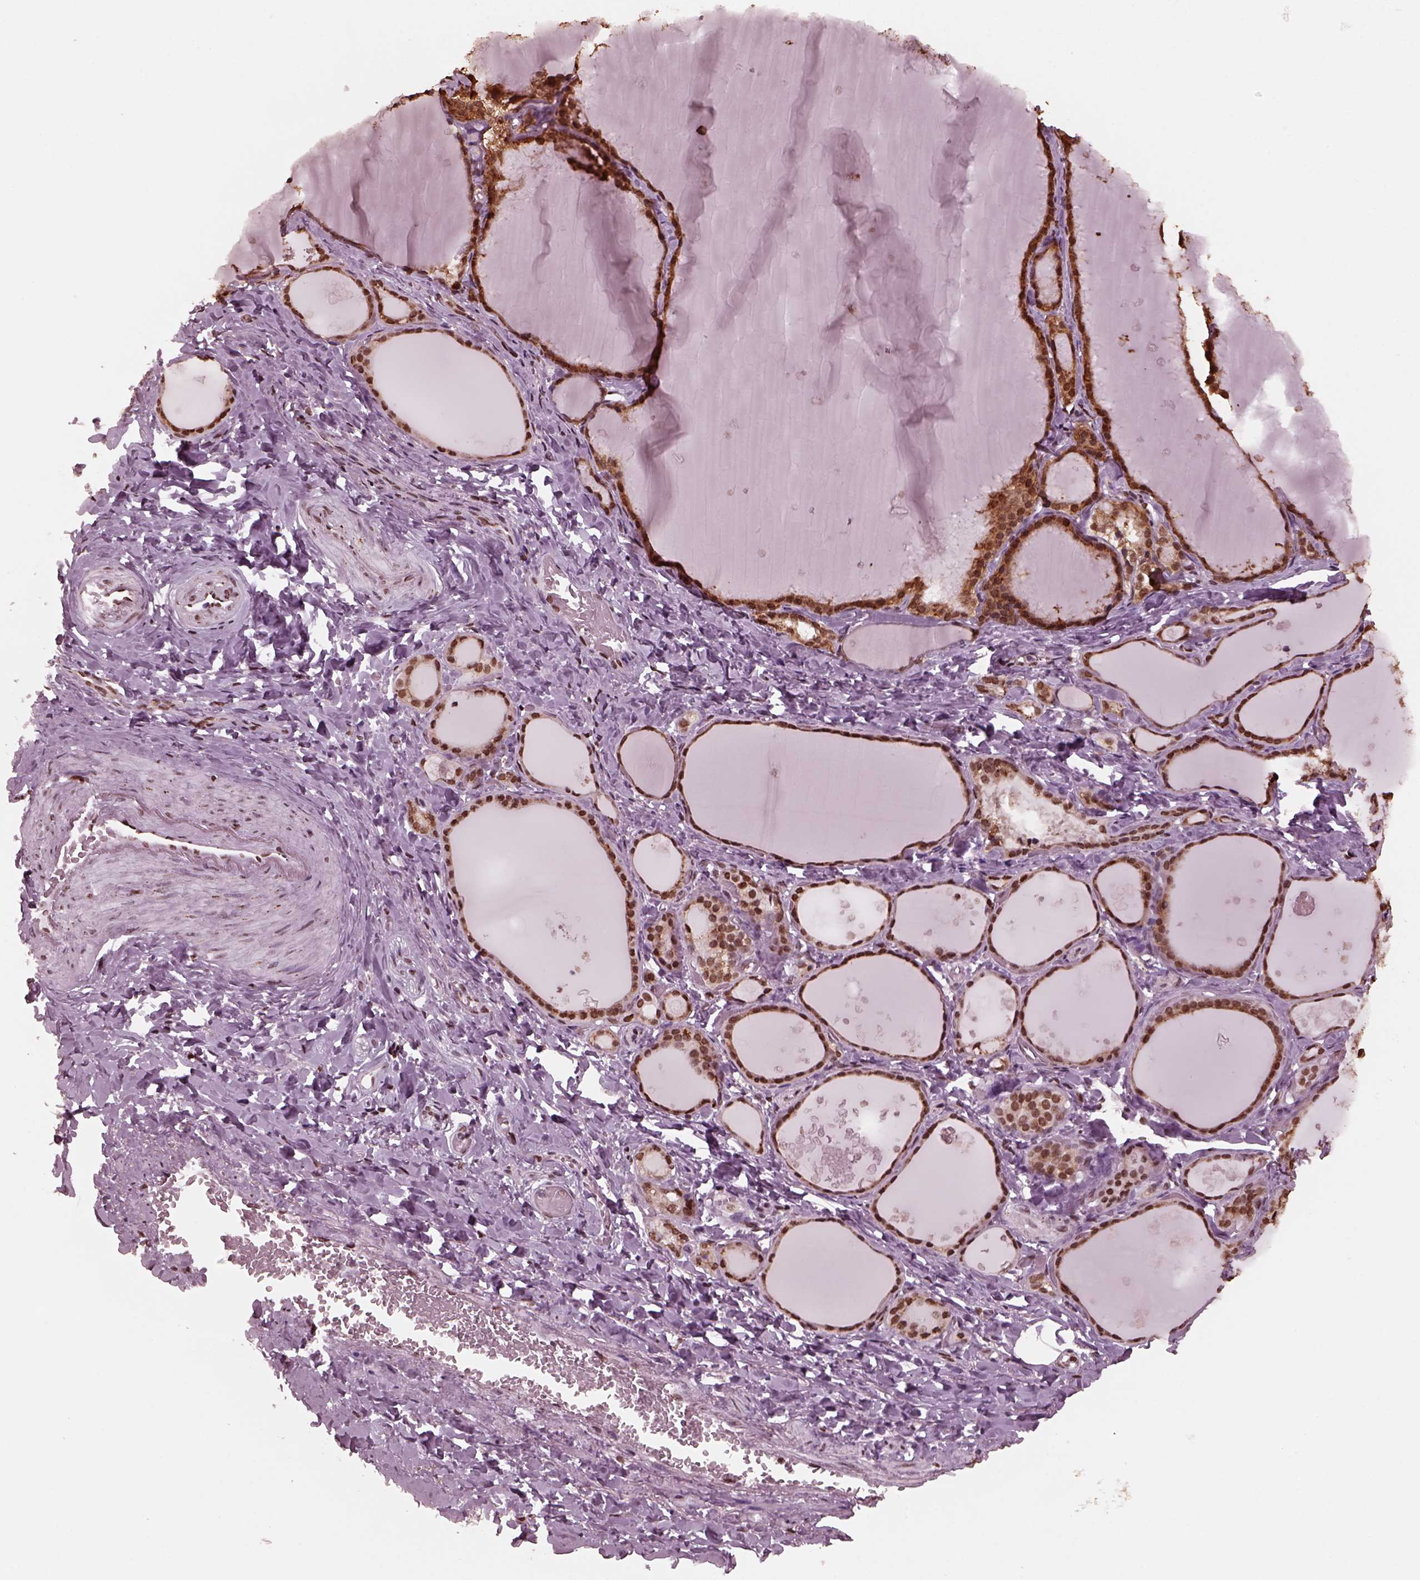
{"staining": {"intensity": "strong", "quantity": ">75%", "location": "nuclear"}, "tissue": "thyroid gland", "cell_type": "Glandular cells", "image_type": "normal", "snomed": [{"axis": "morphology", "description": "Normal tissue, NOS"}, {"axis": "topography", "description": "Thyroid gland"}], "caption": "Brown immunohistochemical staining in normal thyroid gland reveals strong nuclear expression in approximately >75% of glandular cells. Nuclei are stained in blue.", "gene": "NSD1", "patient": {"sex": "female", "age": 56}}